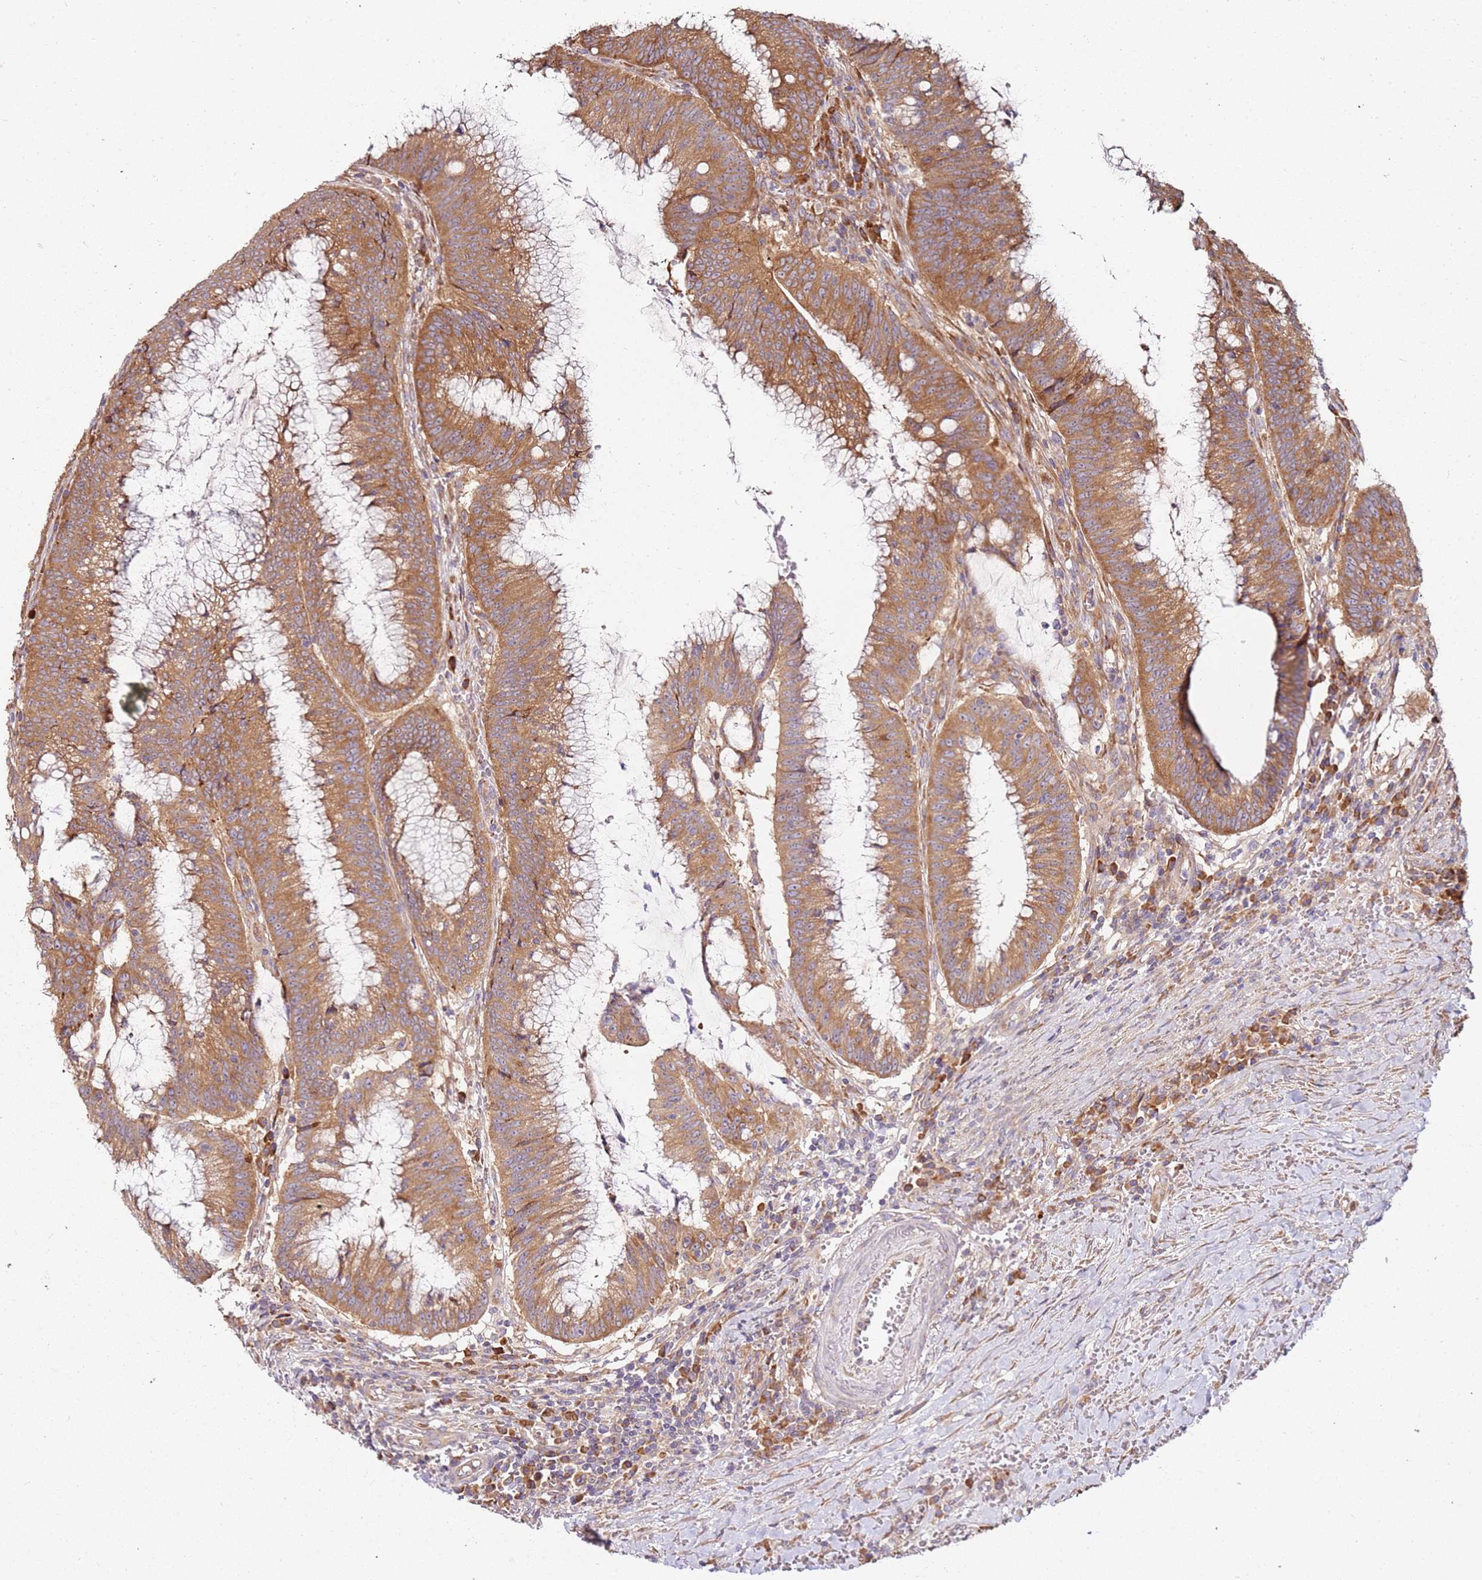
{"staining": {"intensity": "strong", "quantity": ">75%", "location": "cytoplasmic/membranous"}, "tissue": "colorectal cancer", "cell_type": "Tumor cells", "image_type": "cancer", "snomed": [{"axis": "morphology", "description": "Adenocarcinoma, NOS"}, {"axis": "topography", "description": "Rectum"}], "caption": "Colorectal cancer tissue displays strong cytoplasmic/membranous expression in about >75% of tumor cells", "gene": "RPS3A", "patient": {"sex": "female", "age": 77}}